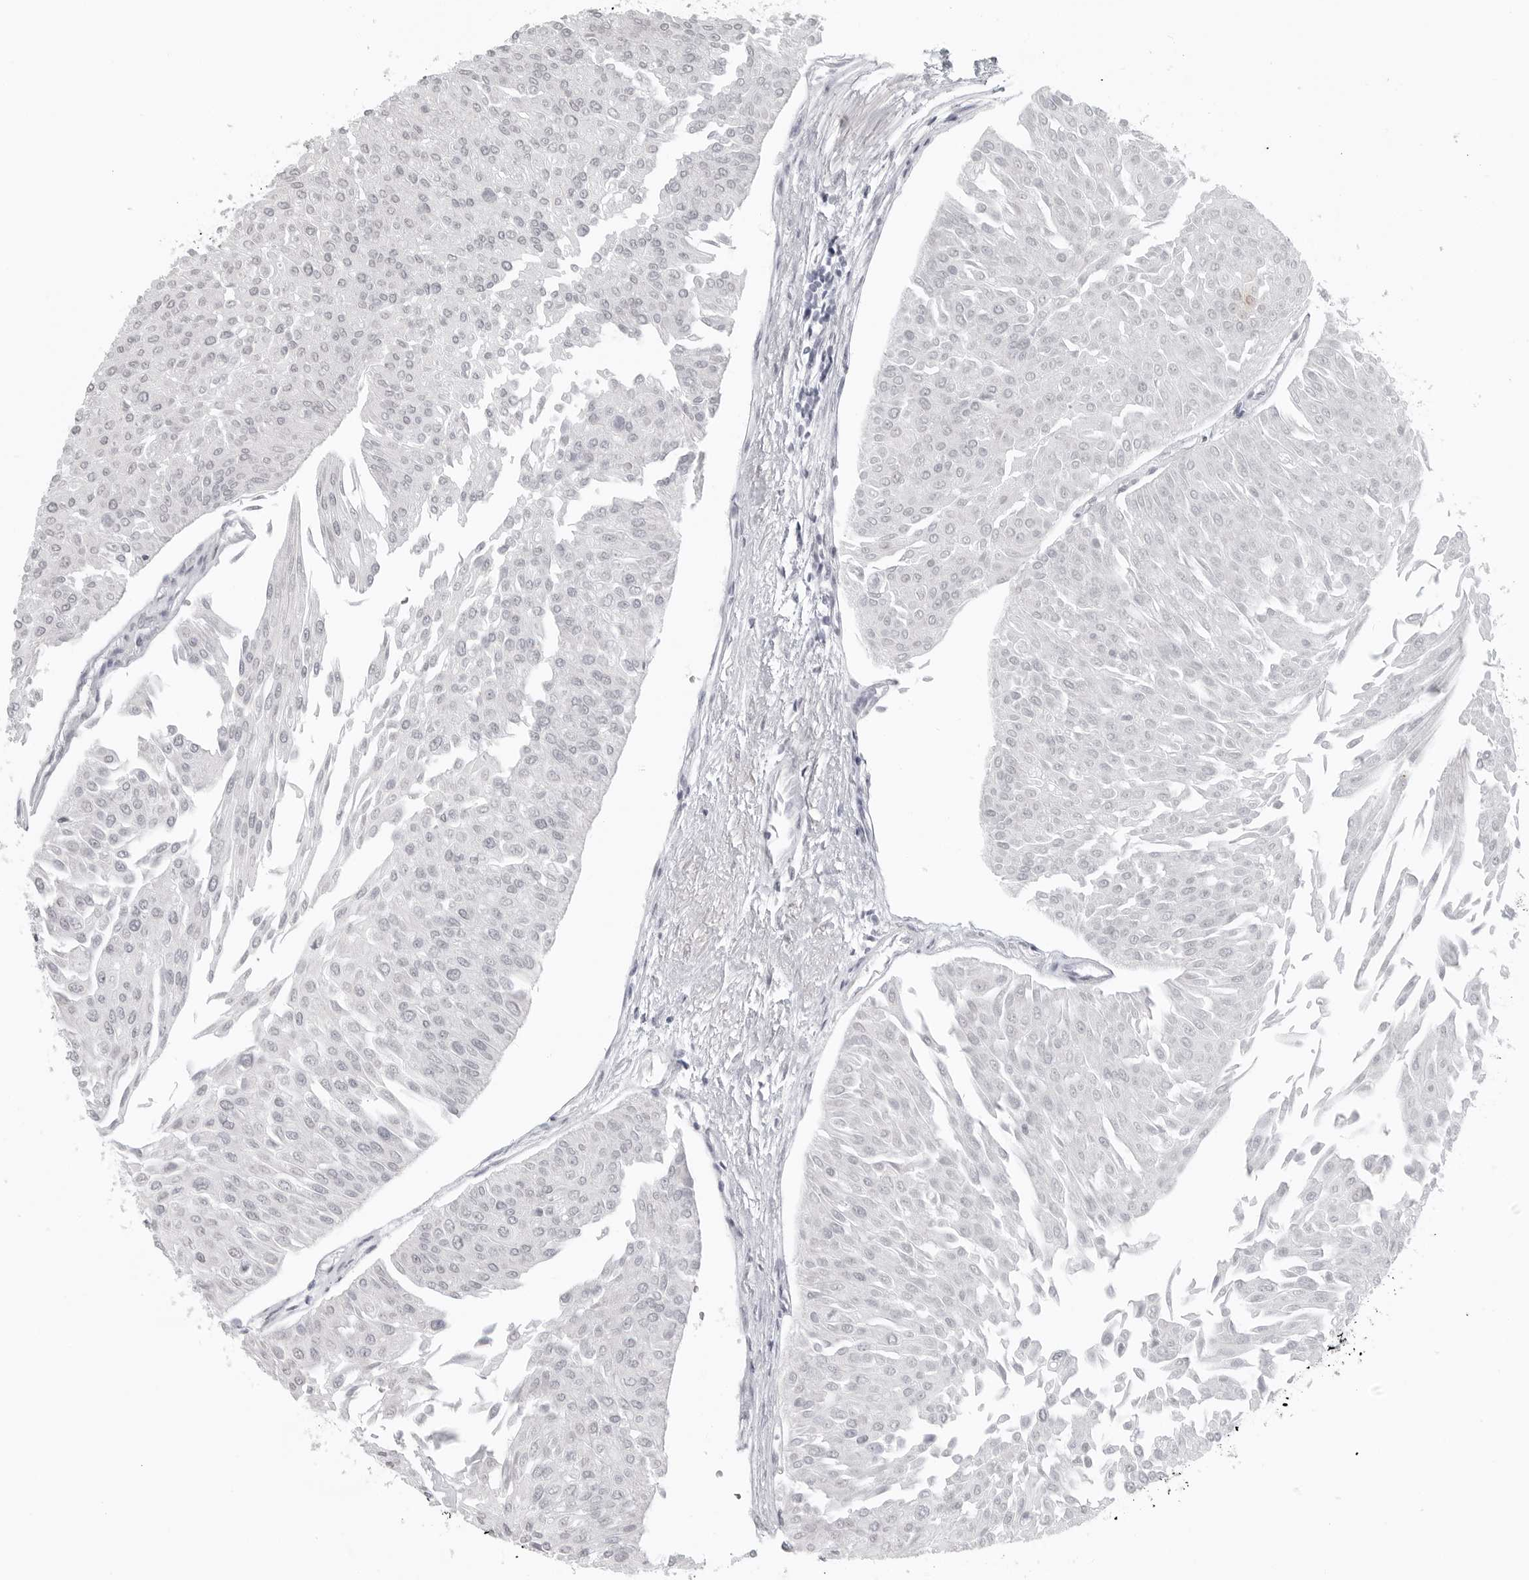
{"staining": {"intensity": "weak", "quantity": "<25%", "location": "nuclear"}, "tissue": "urothelial cancer", "cell_type": "Tumor cells", "image_type": "cancer", "snomed": [{"axis": "morphology", "description": "Urothelial carcinoma, Low grade"}, {"axis": "topography", "description": "Urinary bladder"}], "caption": "Tumor cells show no significant positivity in urothelial cancer.", "gene": "BPIFA1", "patient": {"sex": "male", "age": 67}}